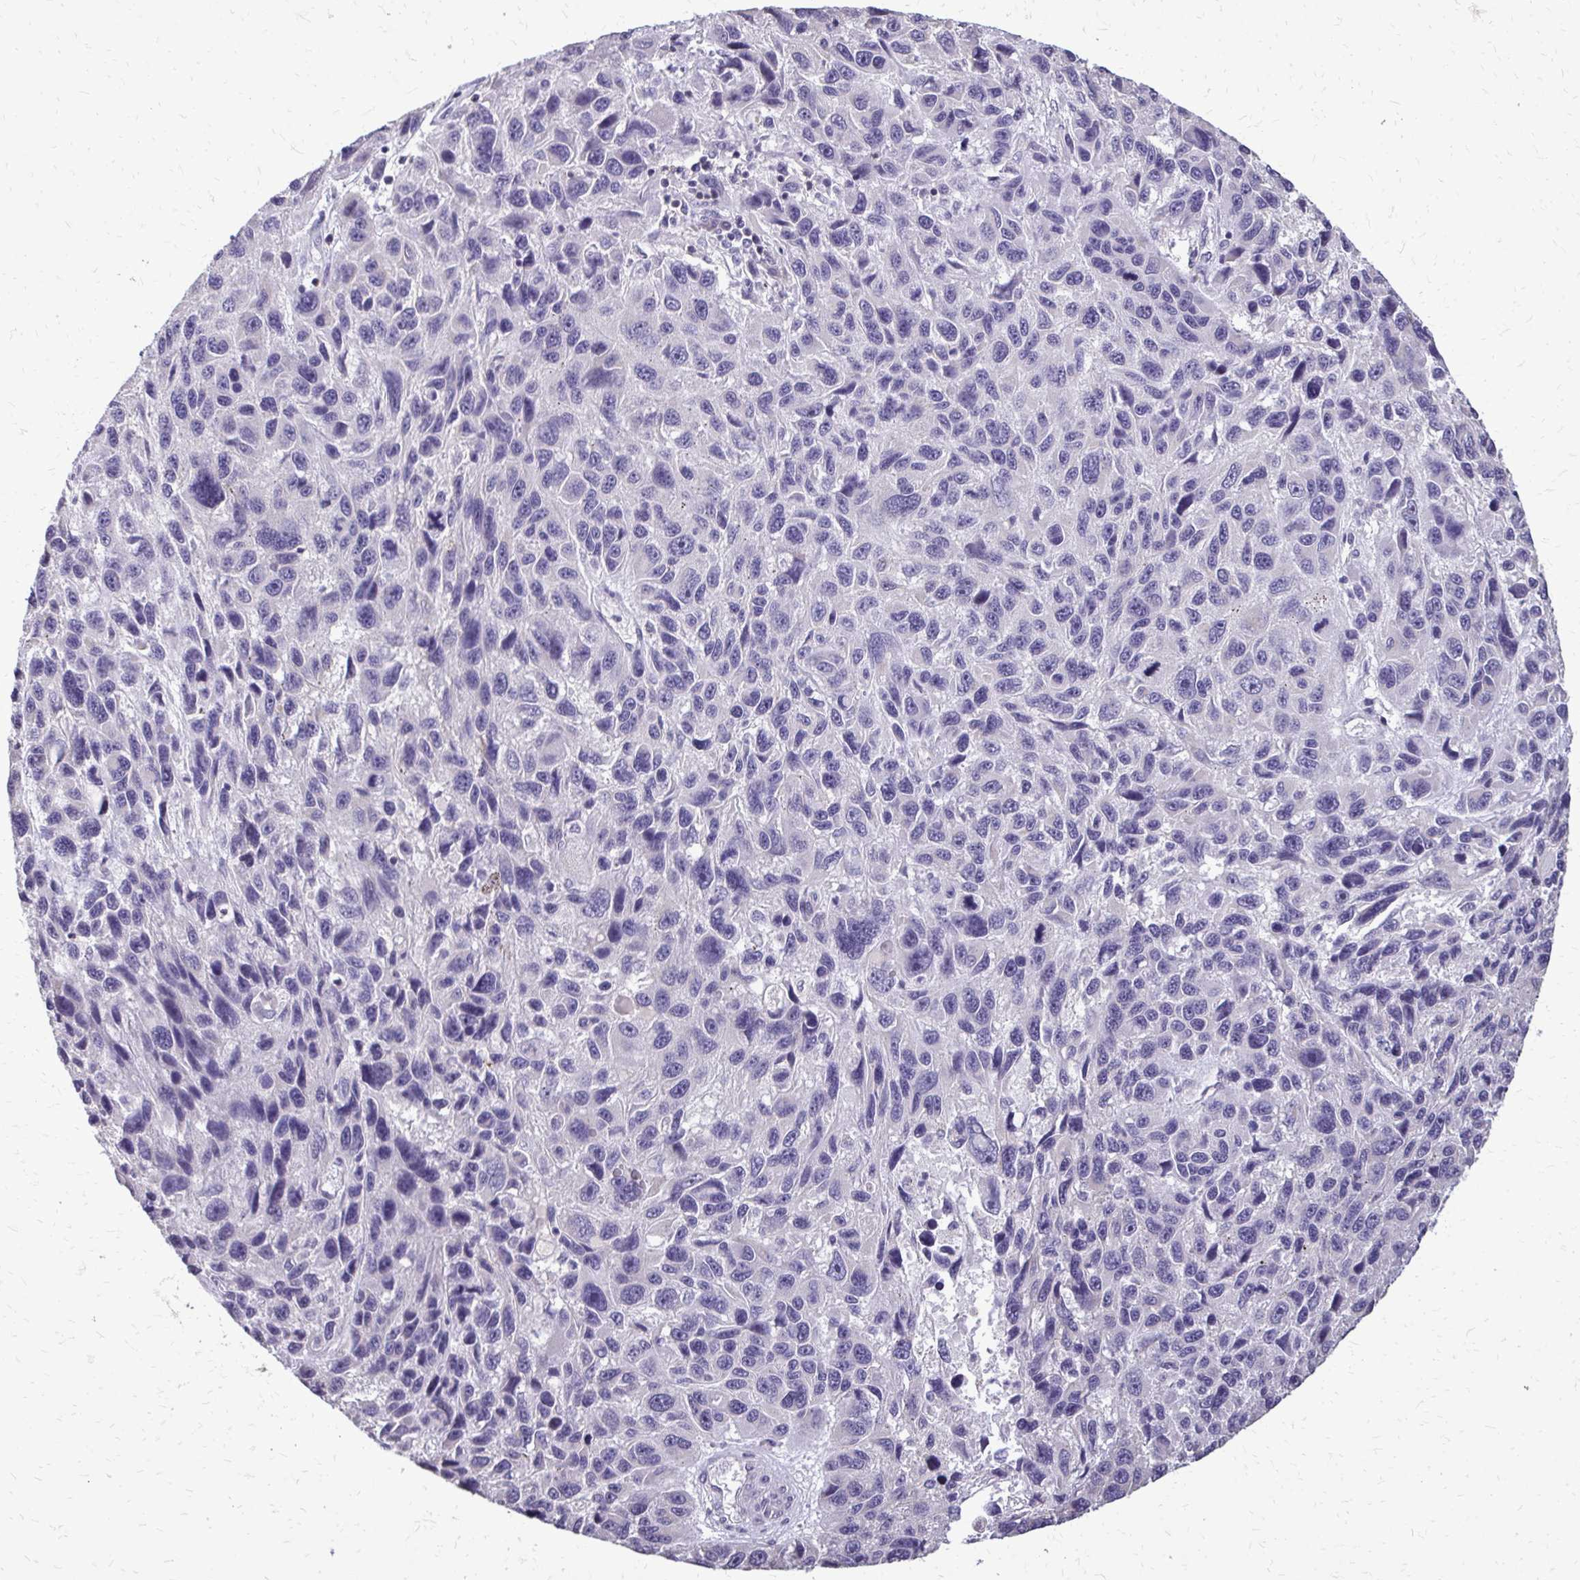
{"staining": {"intensity": "negative", "quantity": "none", "location": "none"}, "tissue": "melanoma", "cell_type": "Tumor cells", "image_type": "cancer", "snomed": [{"axis": "morphology", "description": "Malignant melanoma, NOS"}, {"axis": "topography", "description": "Skin"}], "caption": "A photomicrograph of human malignant melanoma is negative for staining in tumor cells. The staining is performed using DAB brown chromogen with nuclei counter-stained in using hematoxylin.", "gene": "AKAP5", "patient": {"sex": "male", "age": 53}}